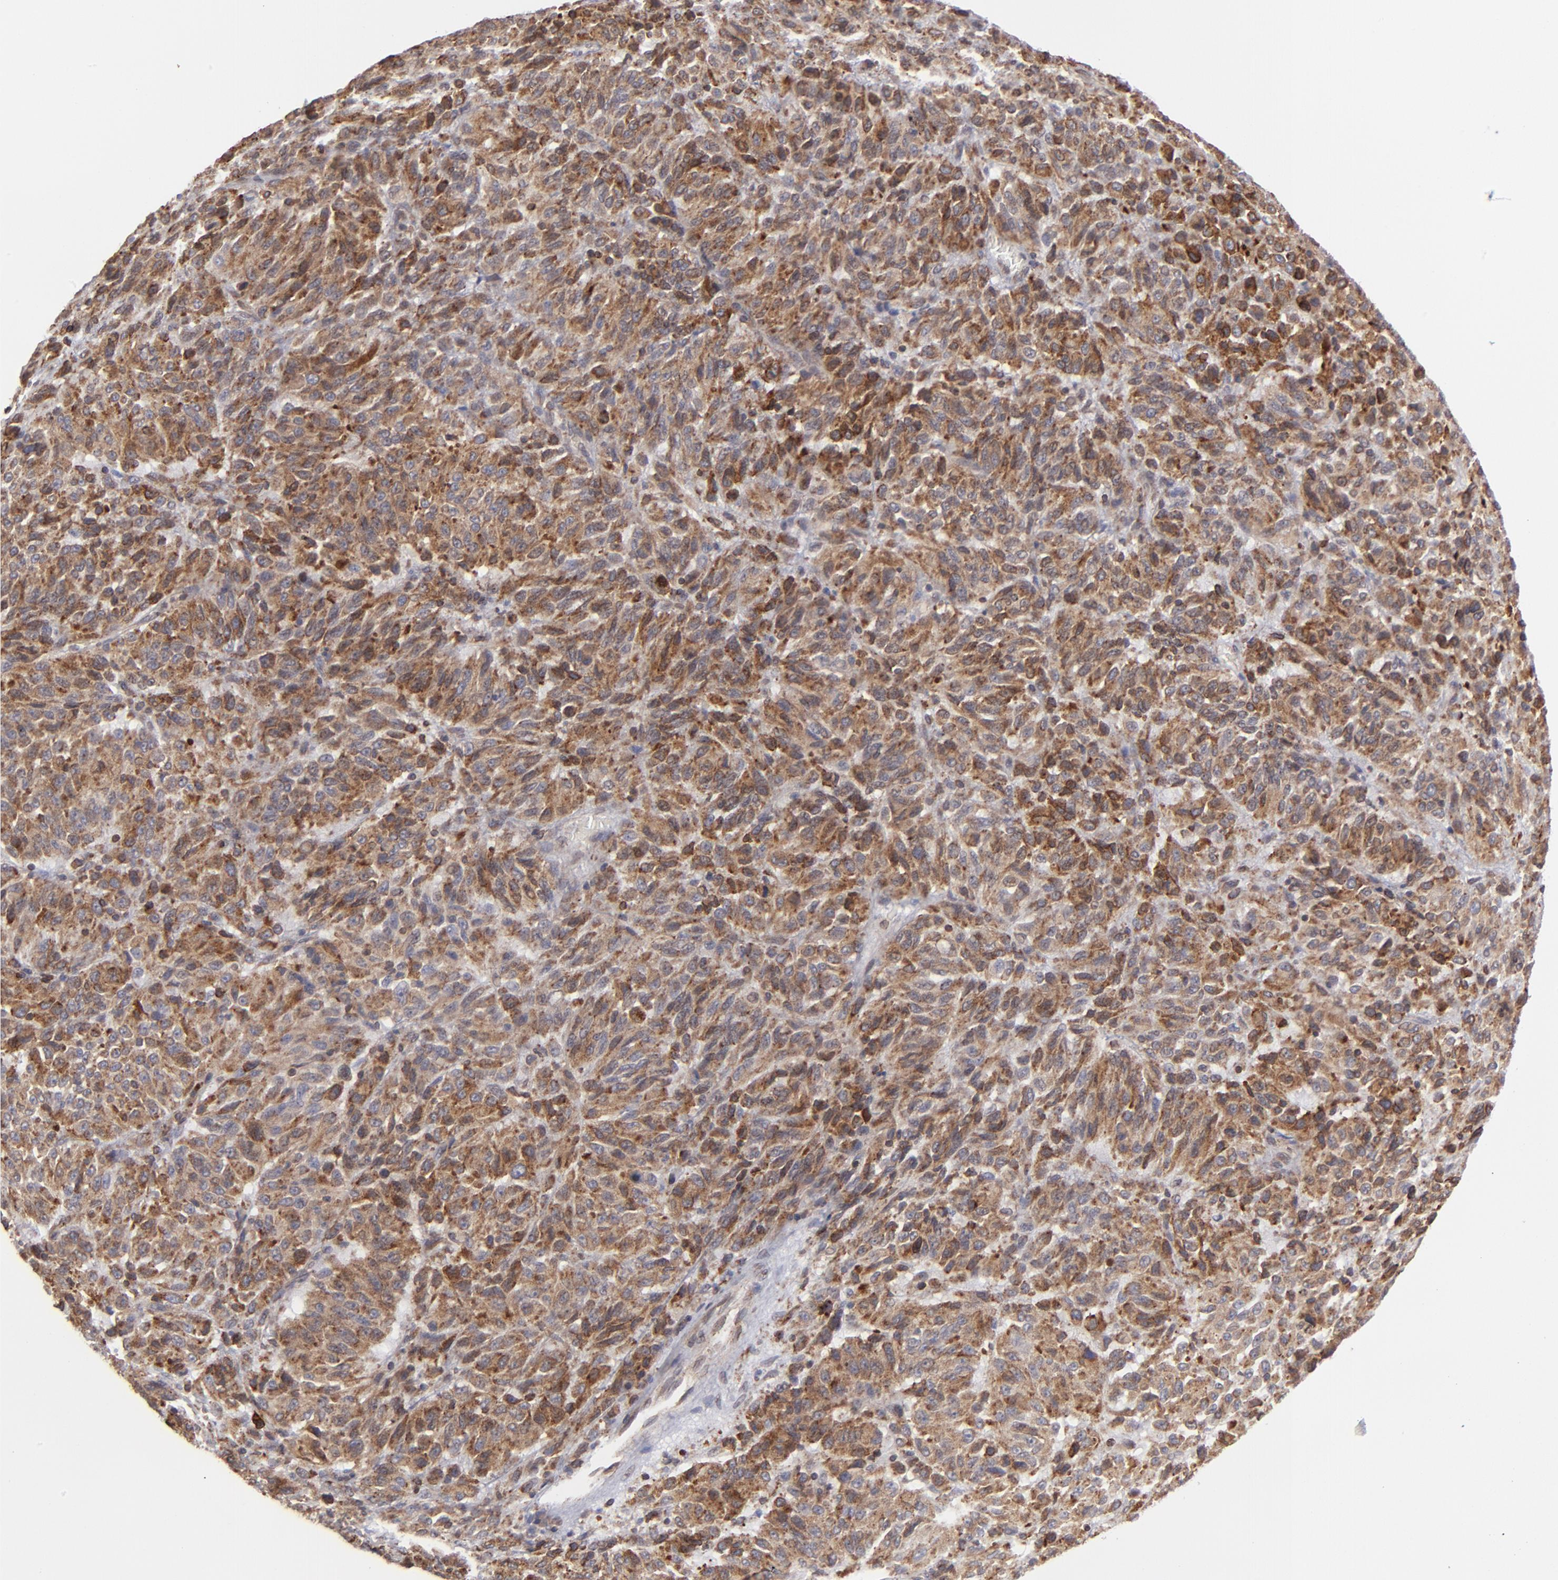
{"staining": {"intensity": "strong", "quantity": ">75%", "location": "cytoplasmic/membranous"}, "tissue": "melanoma", "cell_type": "Tumor cells", "image_type": "cancer", "snomed": [{"axis": "morphology", "description": "Malignant melanoma, Metastatic site"}, {"axis": "topography", "description": "Lung"}], "caption": "Melanoma was stained to show a protein in brown. There is high levels of strong cytoplasmic/membranous staining in approximately >75% of tumor cells.", "gene": "TMX1", "patient": {"sex": "male", "age": 64}}